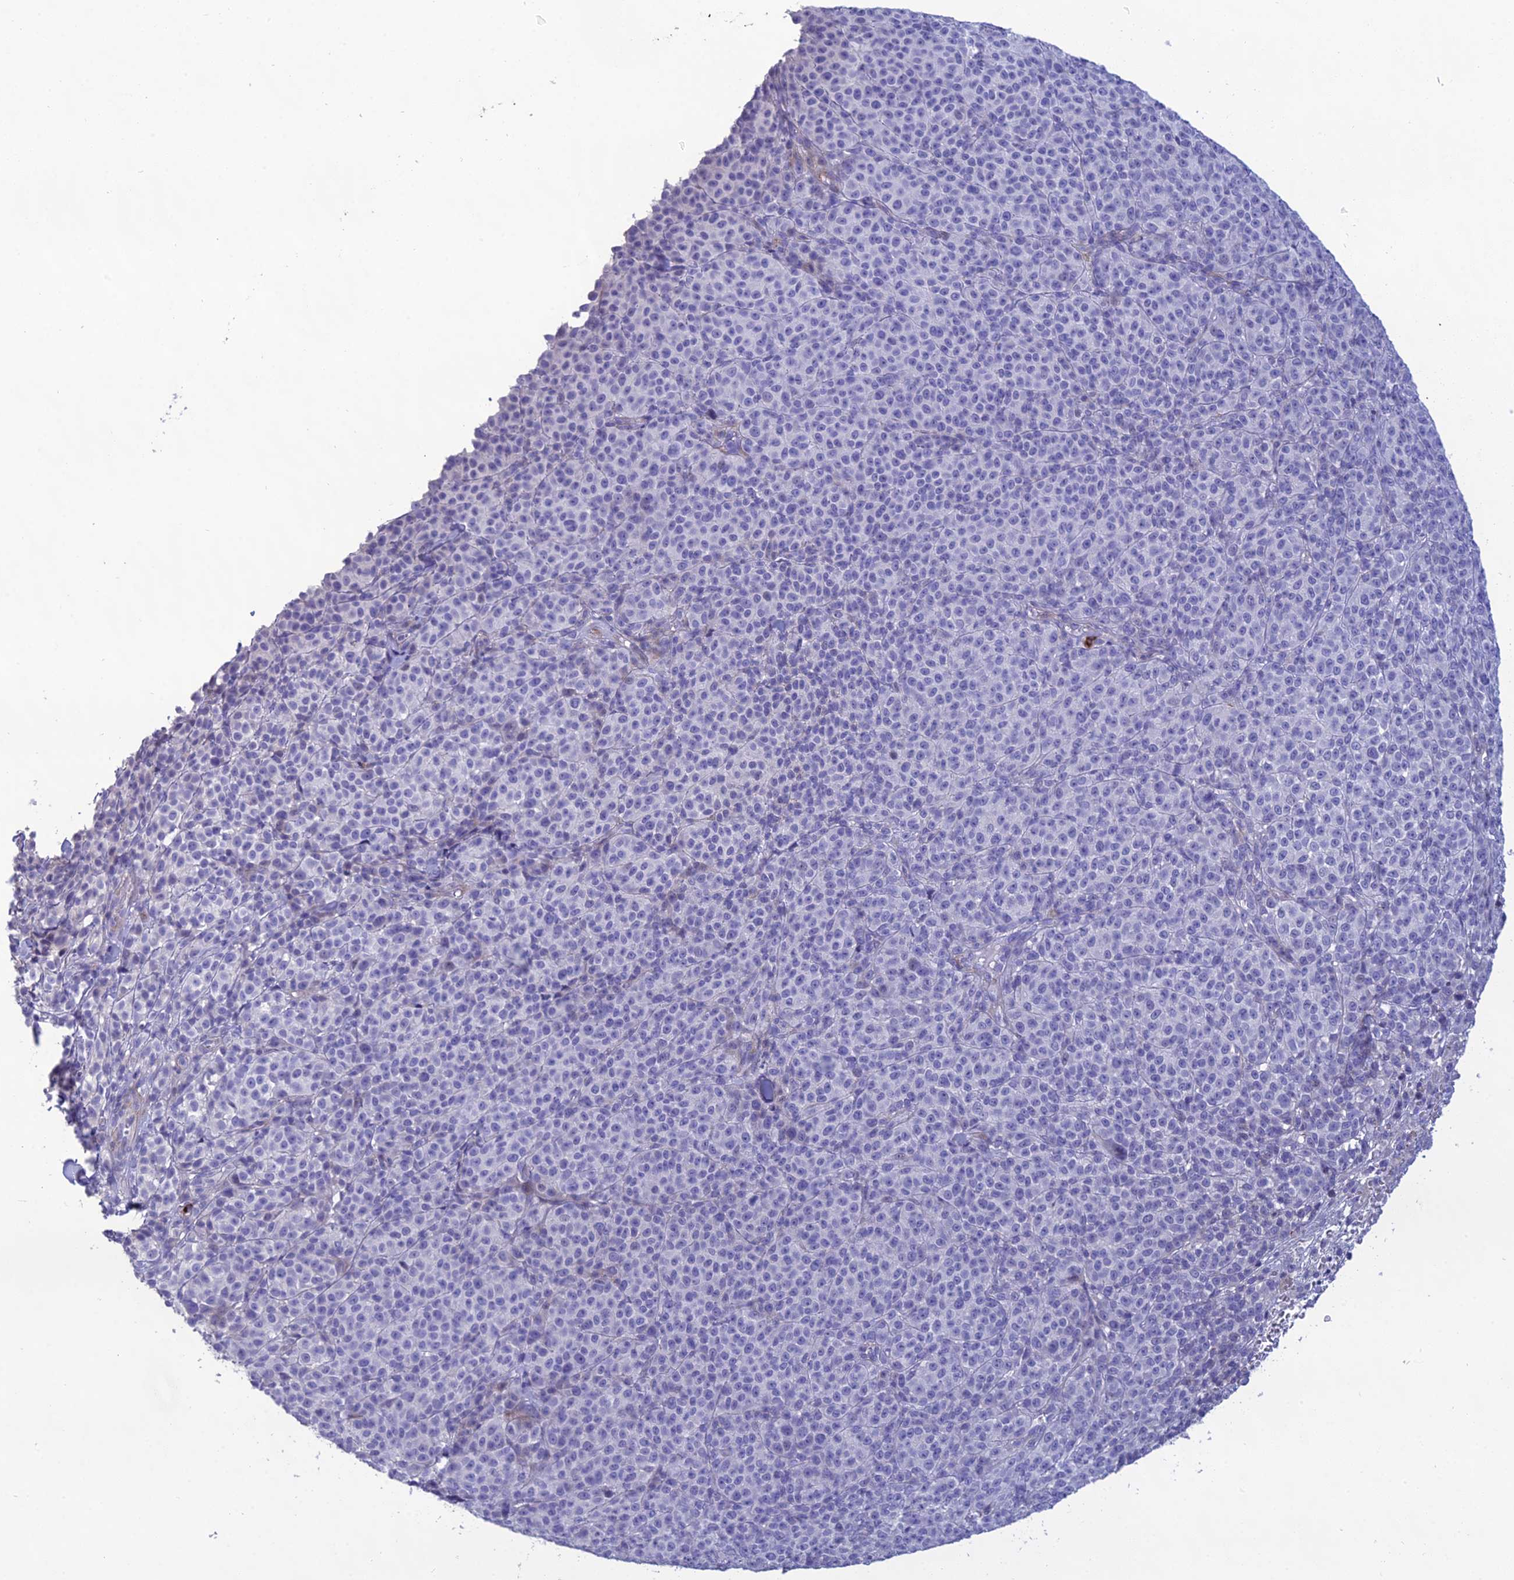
{"staining": {"intensity": "negative", "quantity": "none", "location": "none"}, "tissue": "melanoma", "cell_type": "Tumor cells", "image_type": "cancer", "snomed": [{"axis": "morphology", "description": "Normal tissue, NOS"}, {"axis": "morphology", "description": "Malignant melanoma, NOS"}, {"axis": "topography", "description": "Skin"}], "caption": "This image is of melanoma stained with IHC to label a protein in brown with the nuclei are counter-stained blue. There is no staining in tumor cells.", "gene": "OR56B1", "patient": {"sex": "female", "age": 34}}